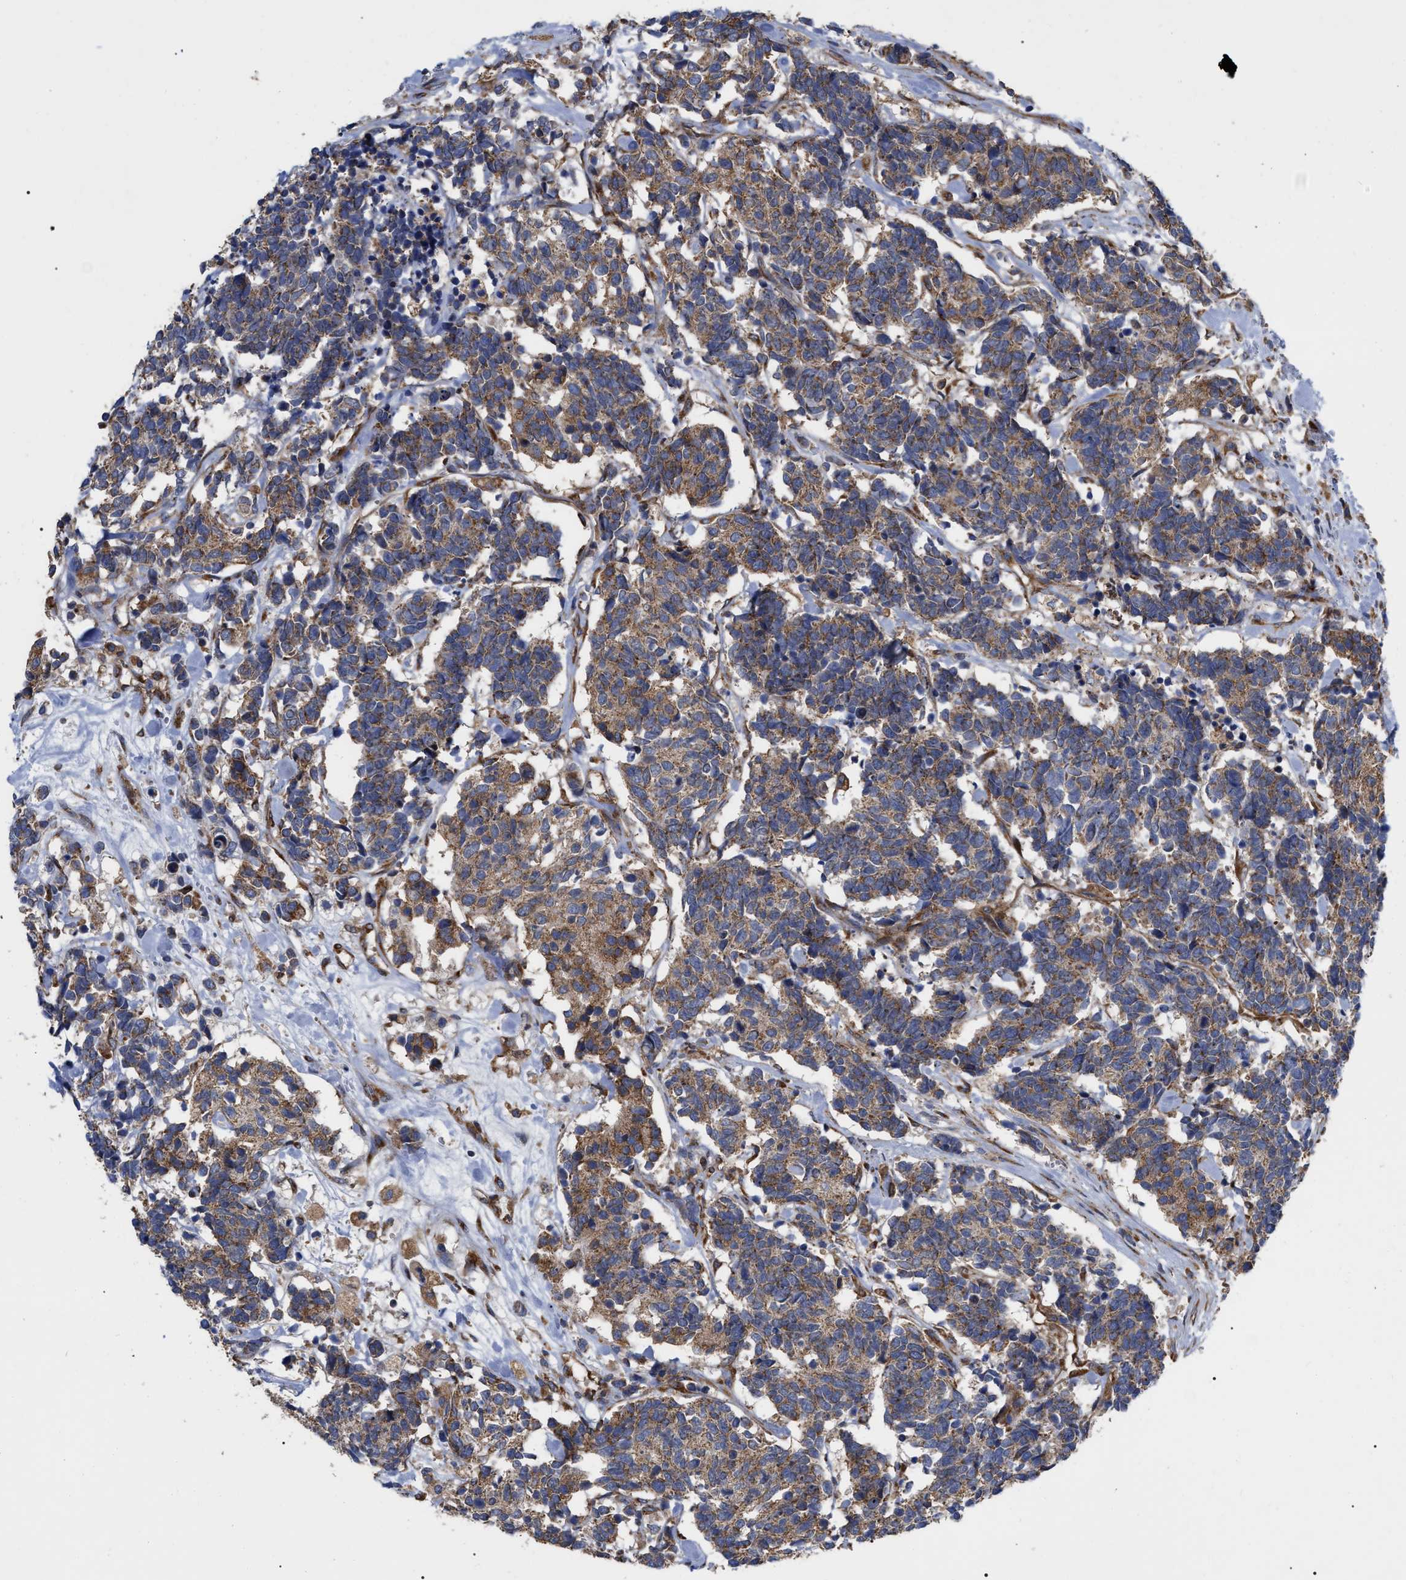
{"staining": {"intensity": "moderate", "quantity": ">75%", "location": "cytoplasmic/membranous"}, "tissue": "carcinoid", "cell_type": "Tumor cells", "image_type": "cancer", "snomed": [{"axis": "morphology", "description": "Carcinoma, NOS"}, {"axis": "morphology", "description": "Carcinoid, malignant, NOS"}, {"axis": "topography", "description": "Urinary bladder"}], "caption": "High-magnification brightfield microscopy of carcinoid (malignant) stained with DAB (brown) and counterstained with hematoxylin (blue). tumor cells exhibit moderate cytoplasmic/membranous expression is present in about>75% of cells.", "gene": "FAM120A", "patient": {"sex": "male", "age": 57}}